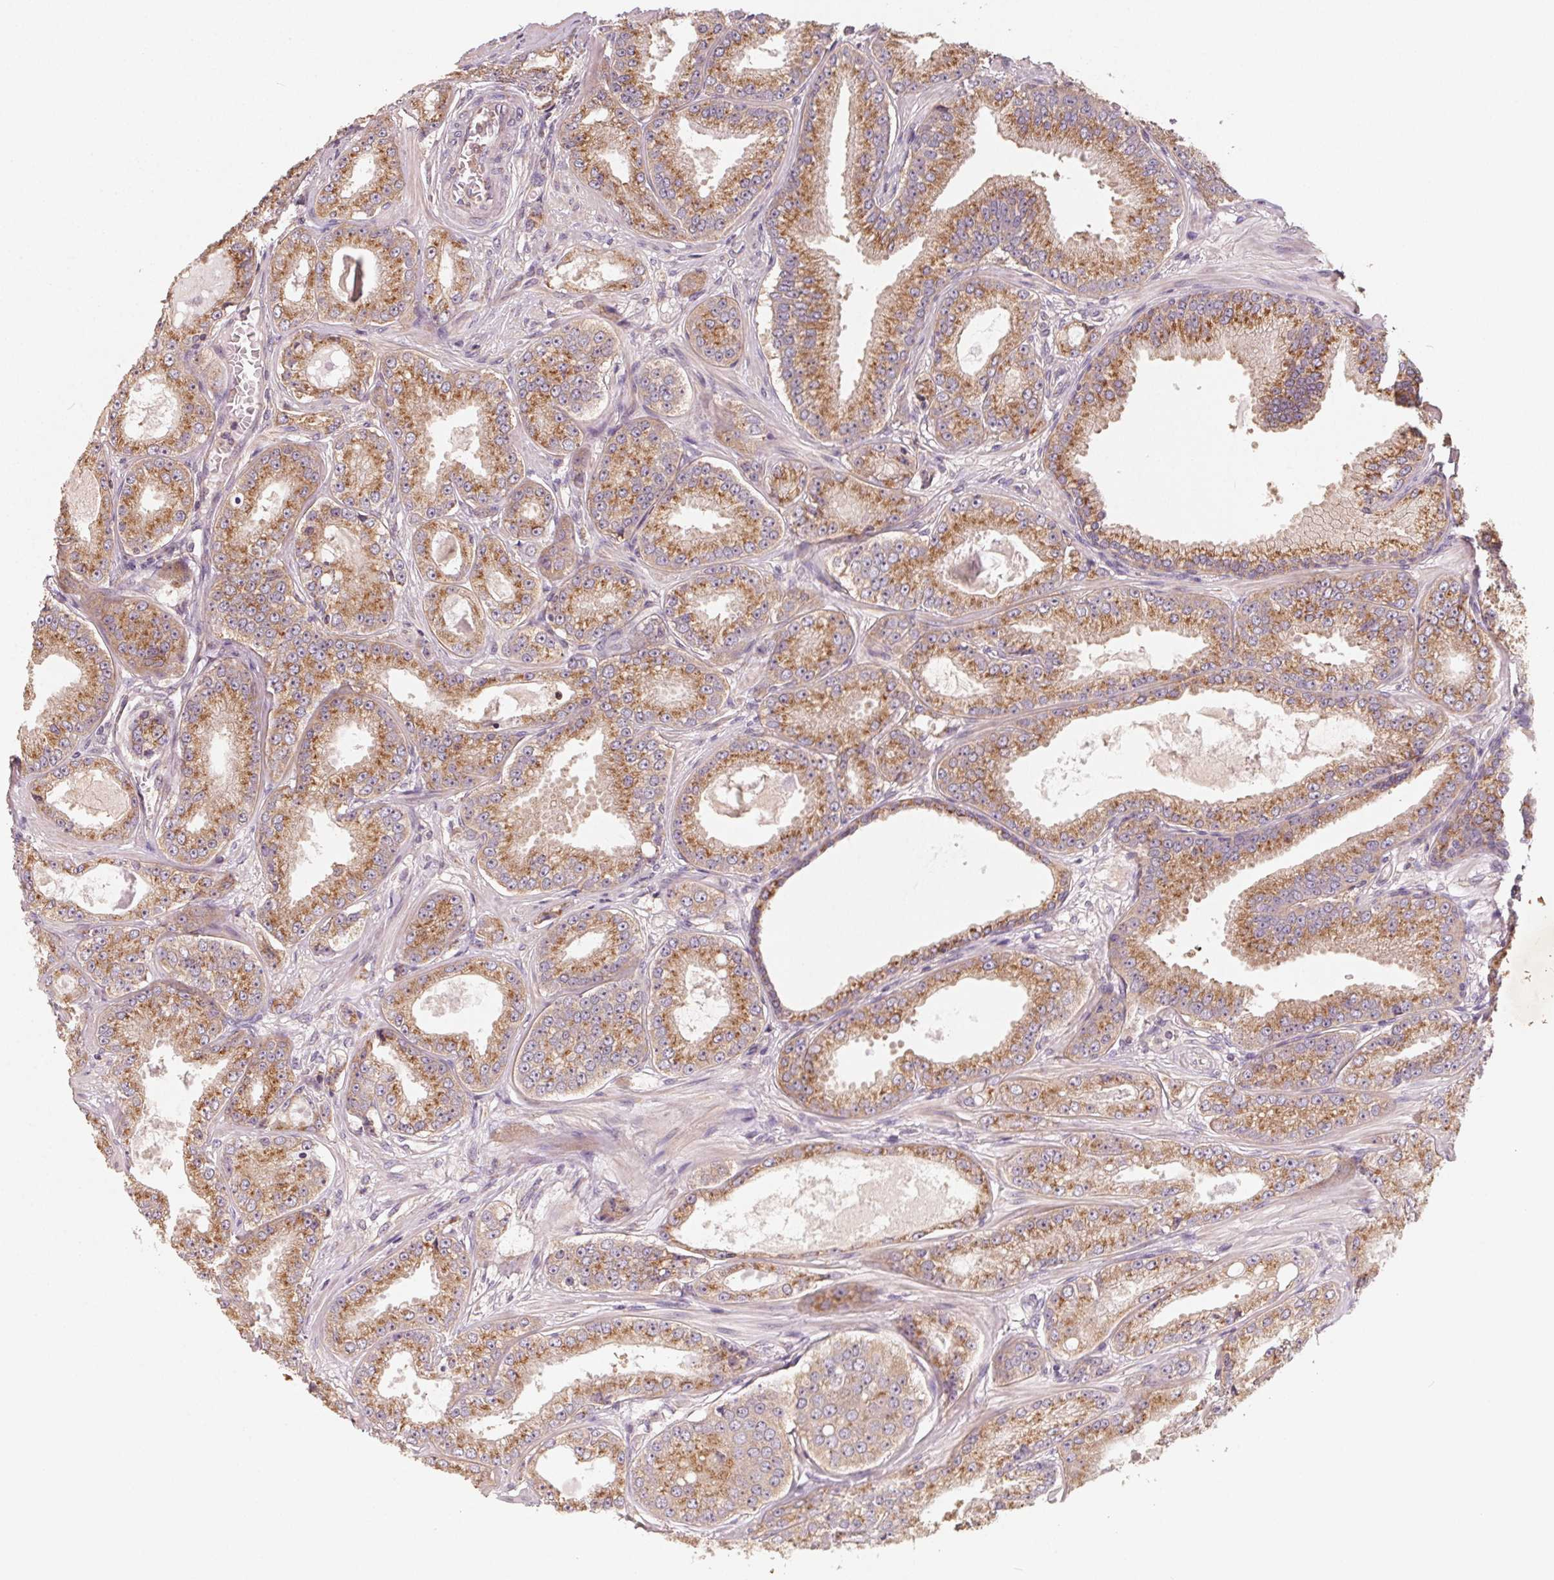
{"staining": {"intensity": "moderate", "quantity": ">75%", "location": "cytoplasmic/membranous"}, "tissue": "prostate cancer", "cell_type": "Tumor cells", "image_type": "cancer", "snomed": [{"axis": "morphology", "description": "Adenocarcinoma, NOS"}, {"axis": "topography", "description": "Prostate"}], "caption": "Human adenocarcinoma (prostate) stained for a protein (brown) reveals moderate cytoplasmic/membranous positive staining in approximately >75% of tumor cells.", "gene": "AP1S1", "patient": {"sex": "male", "age": 64}}